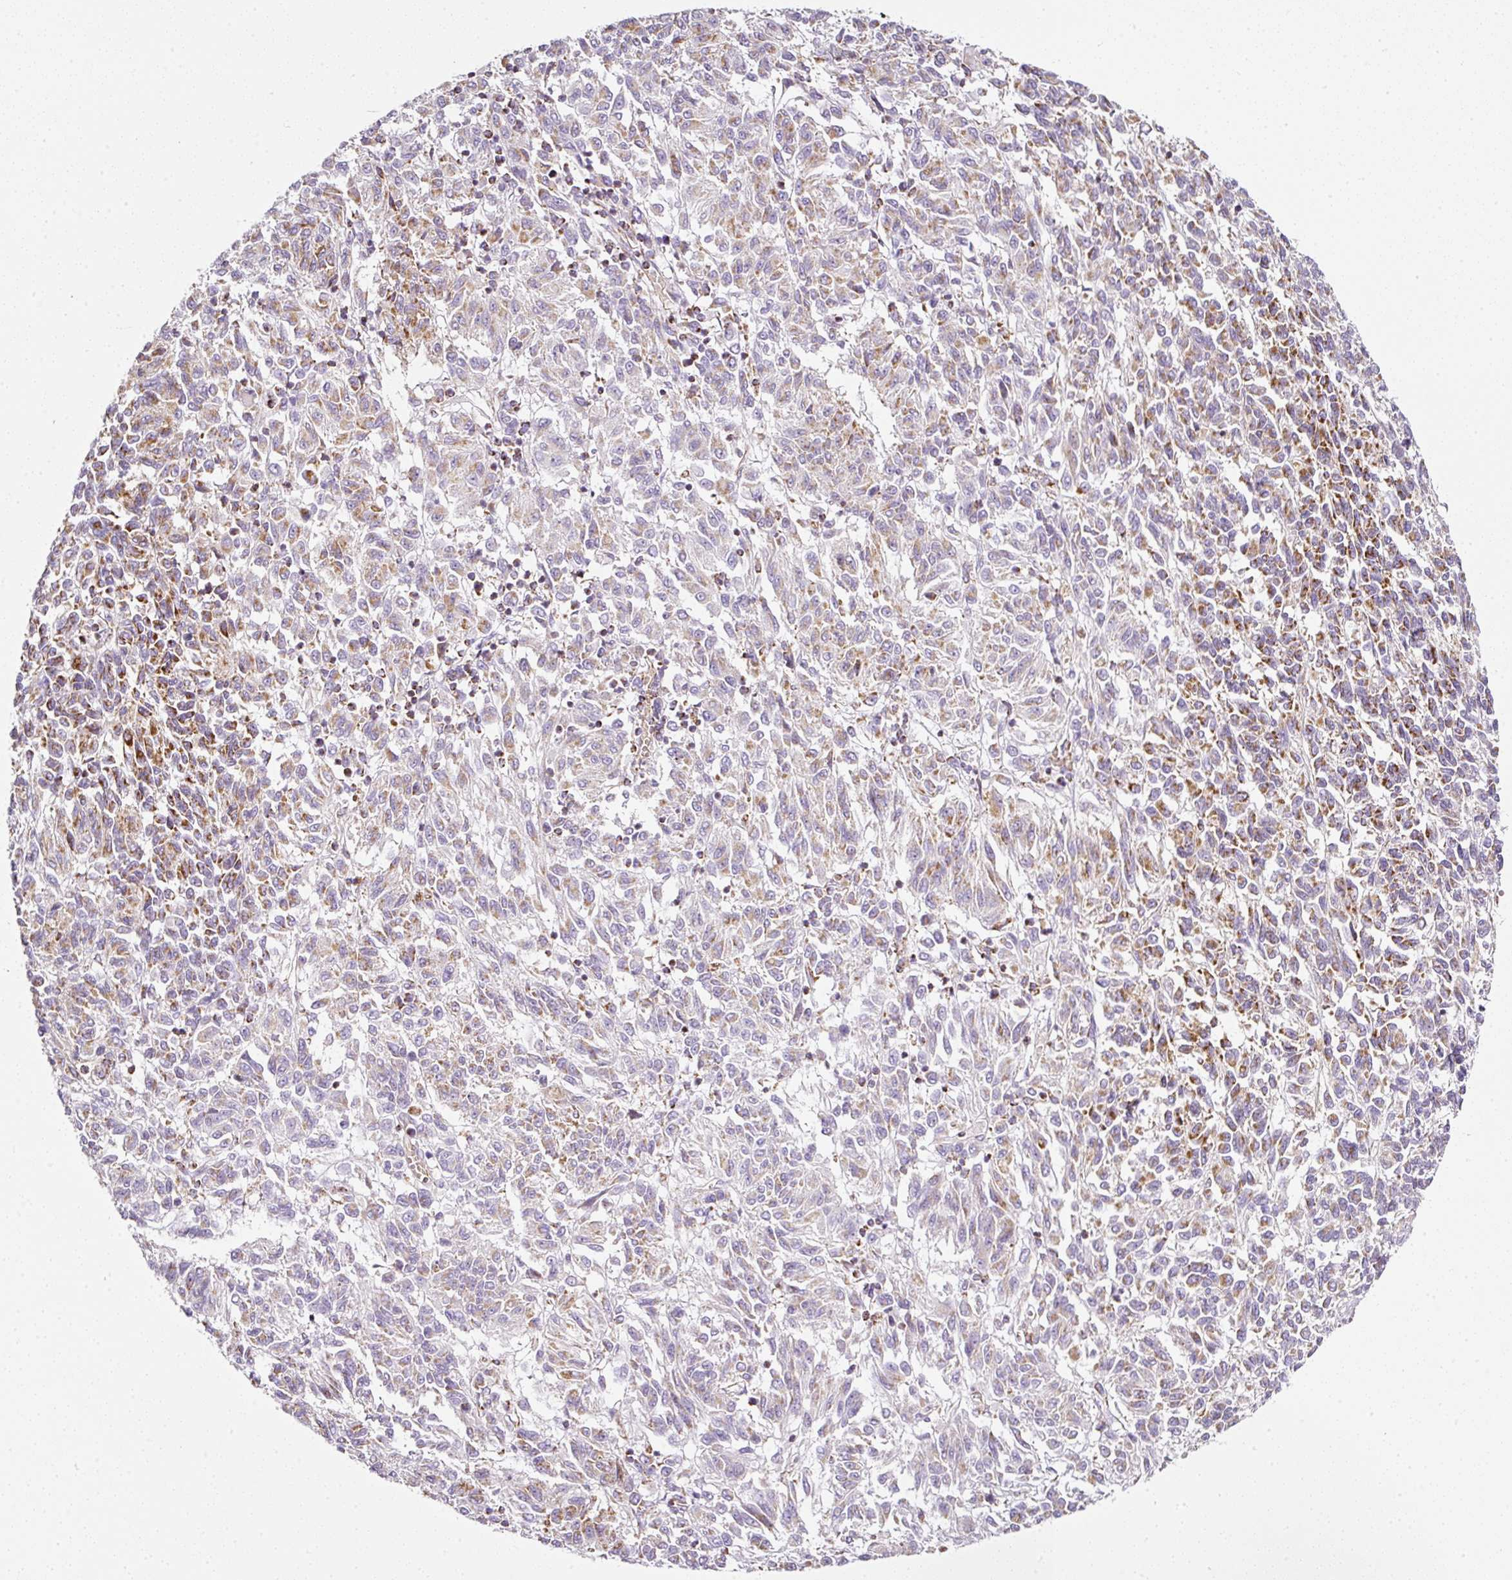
{"staining": {"intensity": "moderate", "quantity": "25%-75%", "location": "cytoplasmic/membranous"}, "tissue": "melanoma", "cell_type": "Tumor cells", "image_type": "cancer", "snomed": [{"axis": "morphology", "description": "Malignant melanoma, Metastatic site"}, {"axis": "topography", "description": "Lung"}], "caption": "This is a micrograph of immunohistochemistry (IHC) staining of malignant melanoma (metastatic site), which shows moderate positivity in the cytoplasmic/membranous of tumor cells.", "gene": "SDHA", "patient": {"sex": "male", "age": 64}}